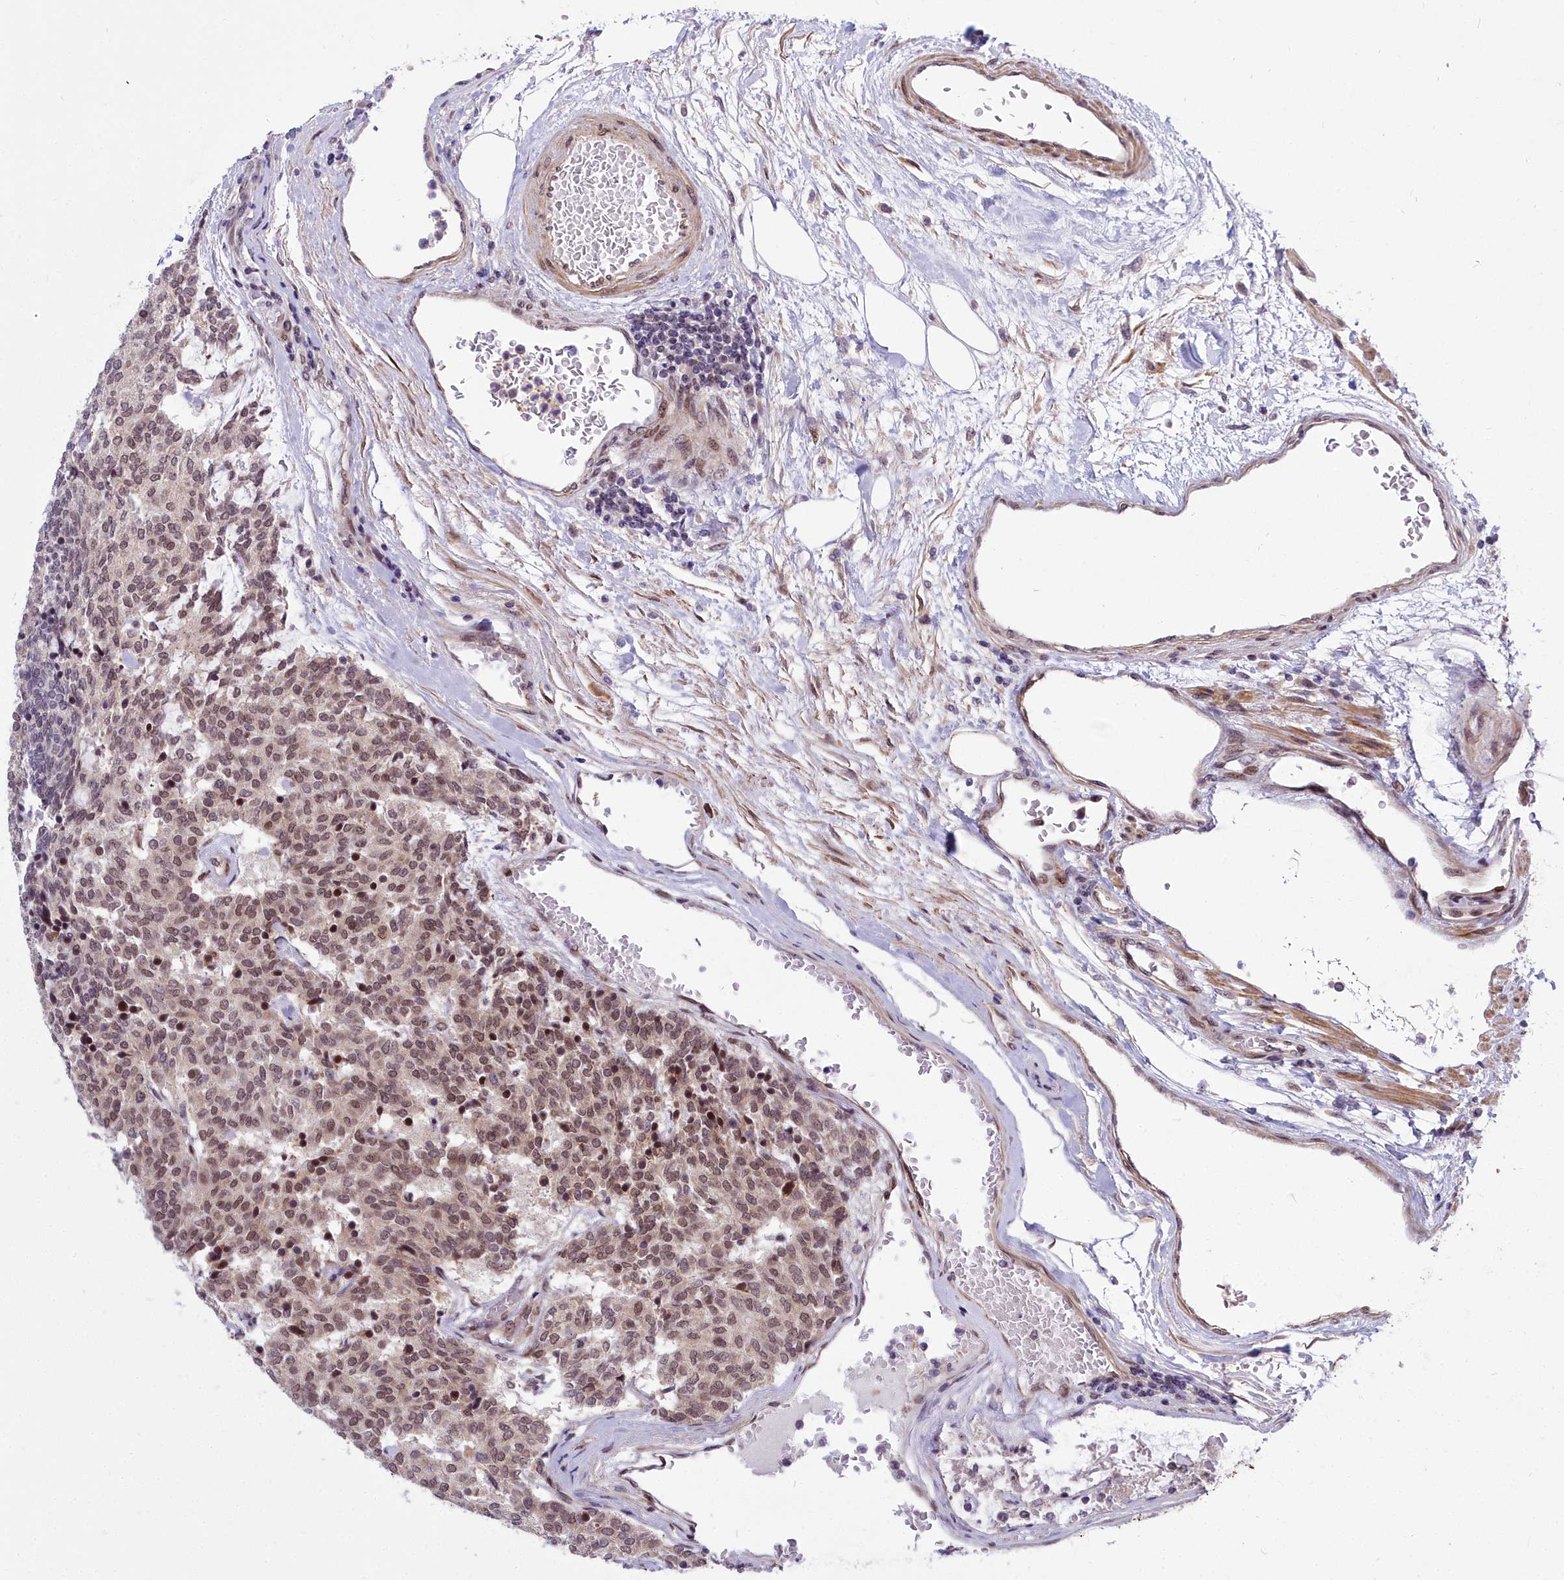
{"staining": {"intensity": "moderate", "quantity": ">75%", "location": "nuclear"}, "tissue": "carcinoid", "cell_type": "Tumor cells", "image_type": "cancer", "snomed": [{"axis": "morphology", "description": "Carcinoid, malignant, NOS"}, {"axis": "topography", "description": "Pancreas"}], "caption": "Immunohistochemistry (IHC) of human carcinoid reveals medium levels of moderate nuclear positivity in about >75% of tumor cells.", "gene": "ABCB8", "patient": {"sex": "female", "age": 54}}